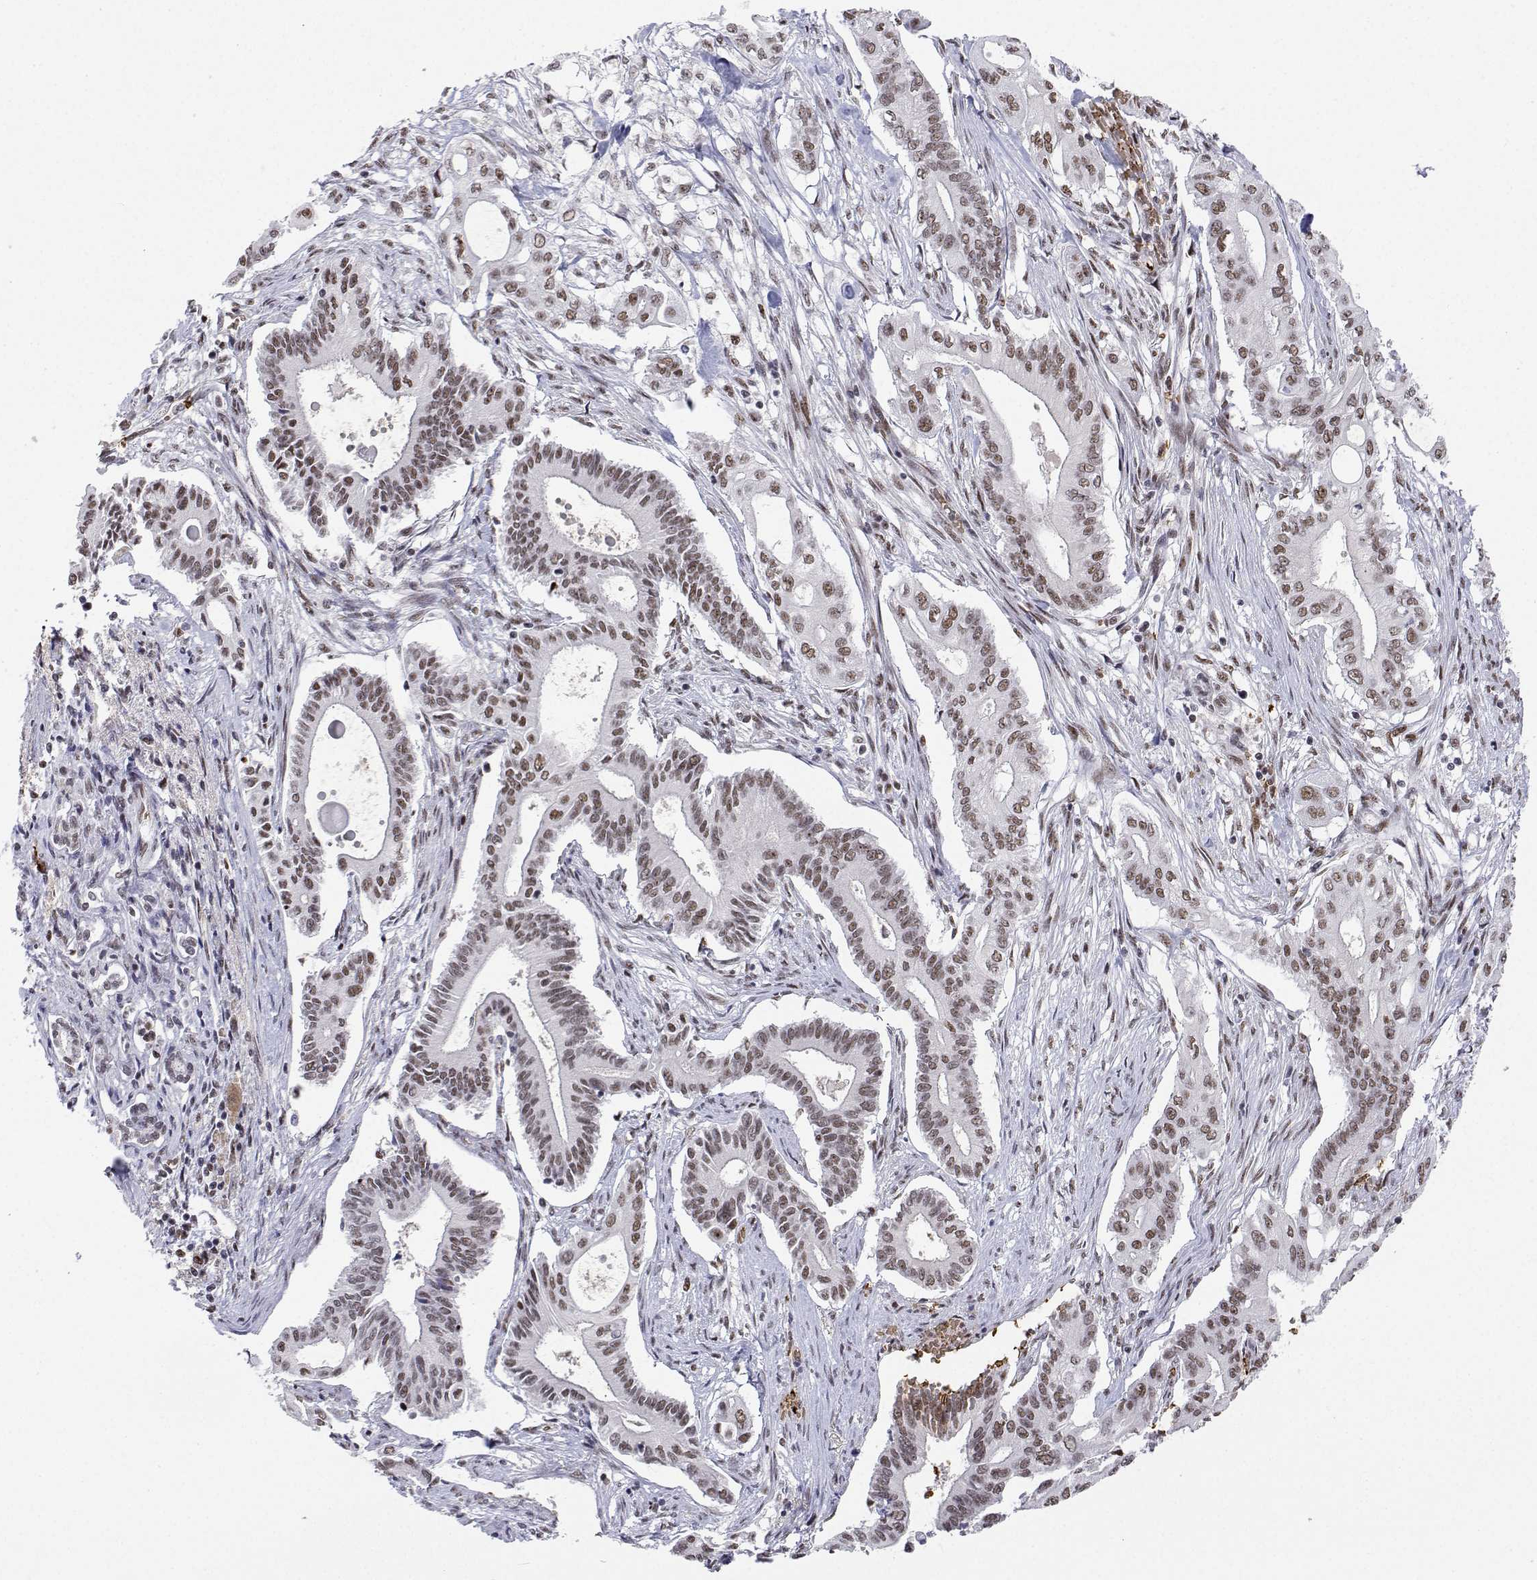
{"staining": {"intensity": "moderate", "quantity": ">75%", "location": "nuclear"}, "tissue": "pancreatic cancer", "cell_type": "Tumor cells", "image_type": "cancer", "snomed": [{"axis": "morphology", "description": "Adenocarcinoma, NOS"}, {"axis": "topography", "description": "Pancreas"}], "caption": "IHC staining of pancreatic cancer, which reveals medium levels of moderate nuclear expression in about >75% of tumor cells indicating moderate nuclear protein staining. The staining was performed using DAB (3,3'-diaminobenzidine) (brown) for protein detection and nuclei were counterstained in hematoxylin (blue).", "gene": "ADAR", "patient": {"sex": "female", "age": 68}}